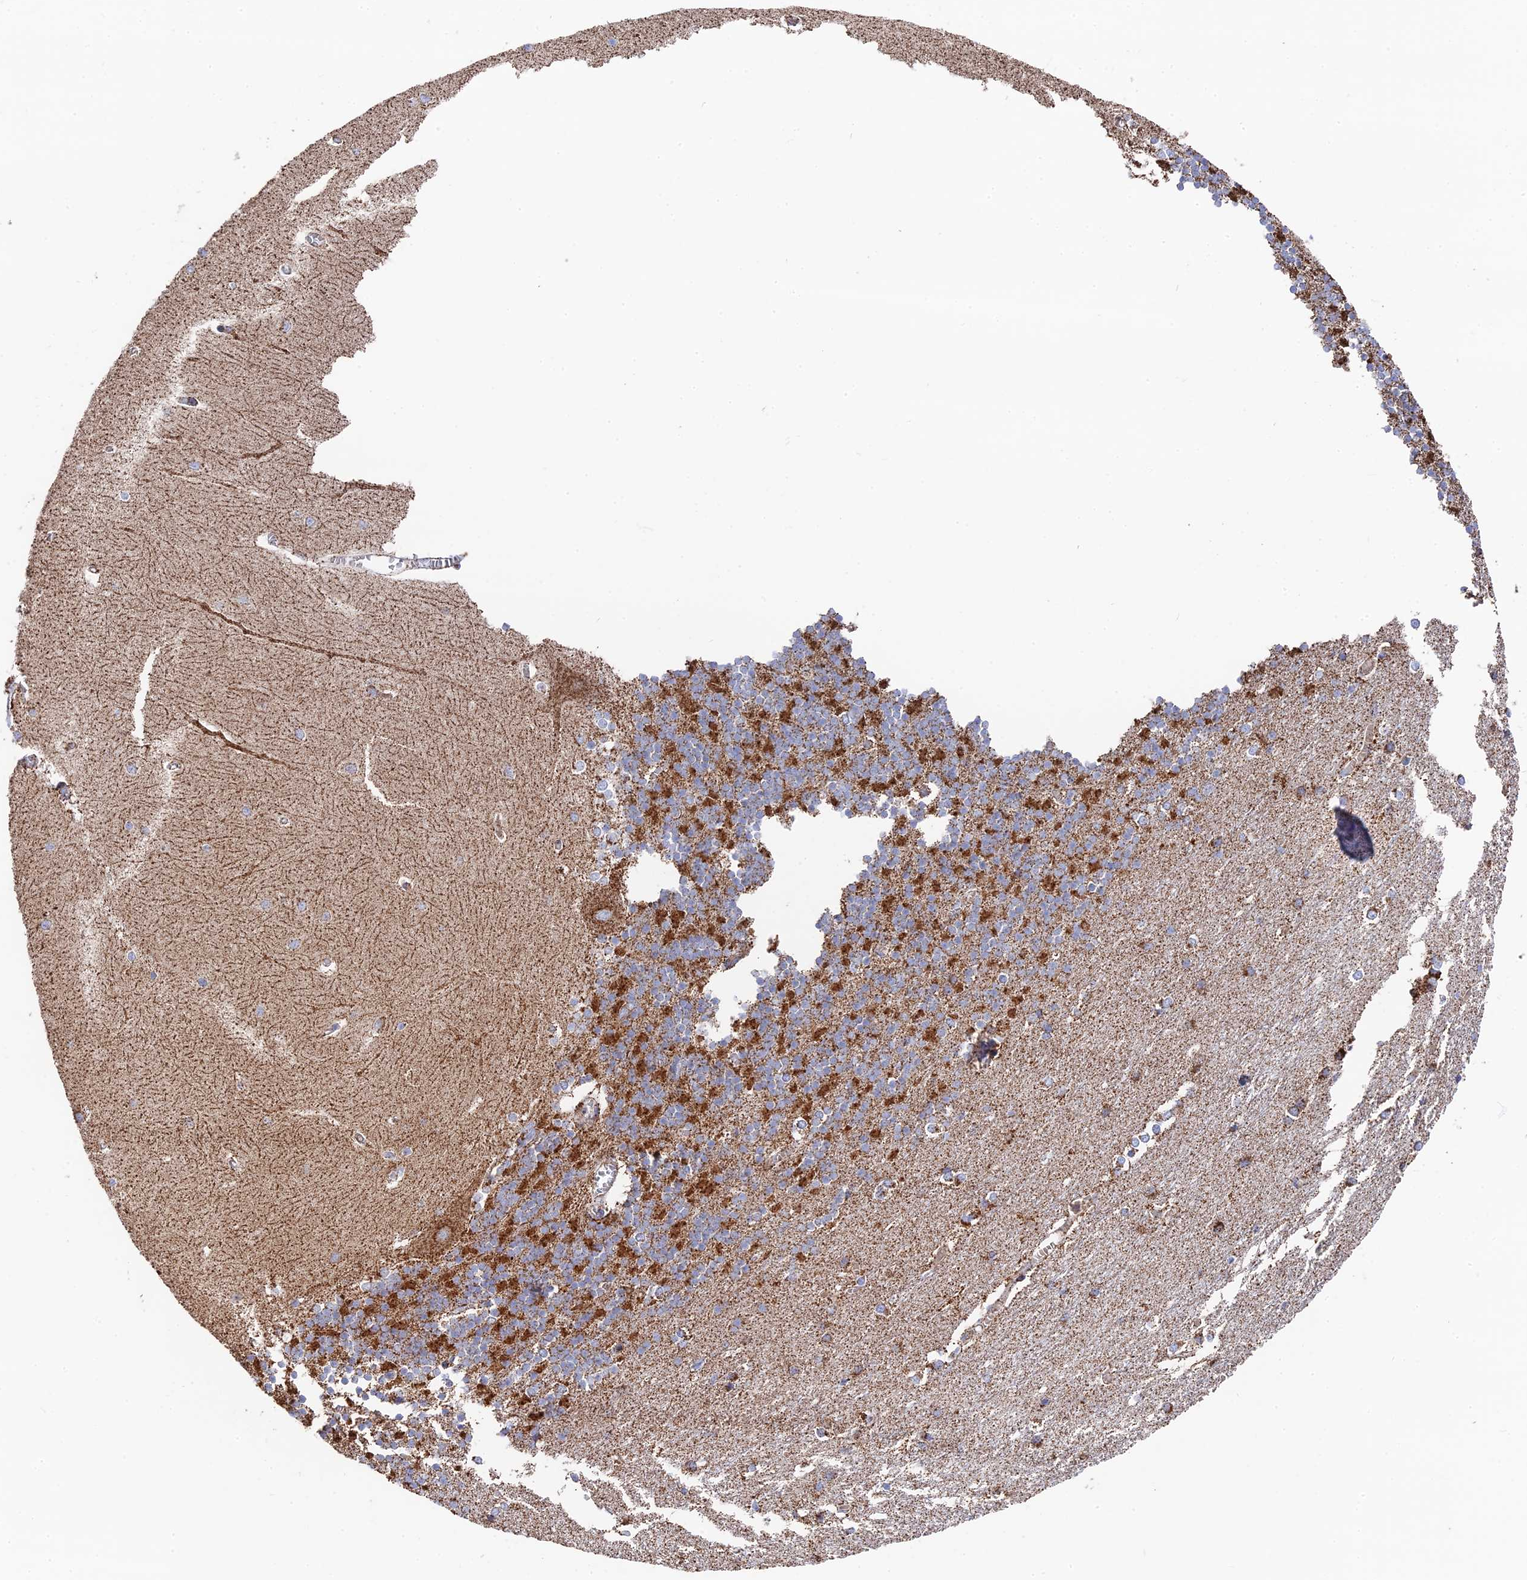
{"staining": {"intensity": "moderate", "quantity": "25%-75%", "location": "cytoplasmic/membranous"}, "tissue": "cerebellum", "cell_type": "Cells in granular layer", "image_type": "normal", "snomed": [{"axis": "morphology", "description": "Normal tissue, NOS"}, {"axis": "topography", "description": "Cerebellum"}], "caption": "DAB (3,3'-diaminobenzidine) immunohistochemical staining of normal cerebellum exhibits moderate cytoplasmic/membranous protein staining in about 25%-75% of cells in granular layer. (IHC, brightfield microscopy, high magnification).", "gene": "HAUS8", "patient": {"sex": "male", "age": 37}}